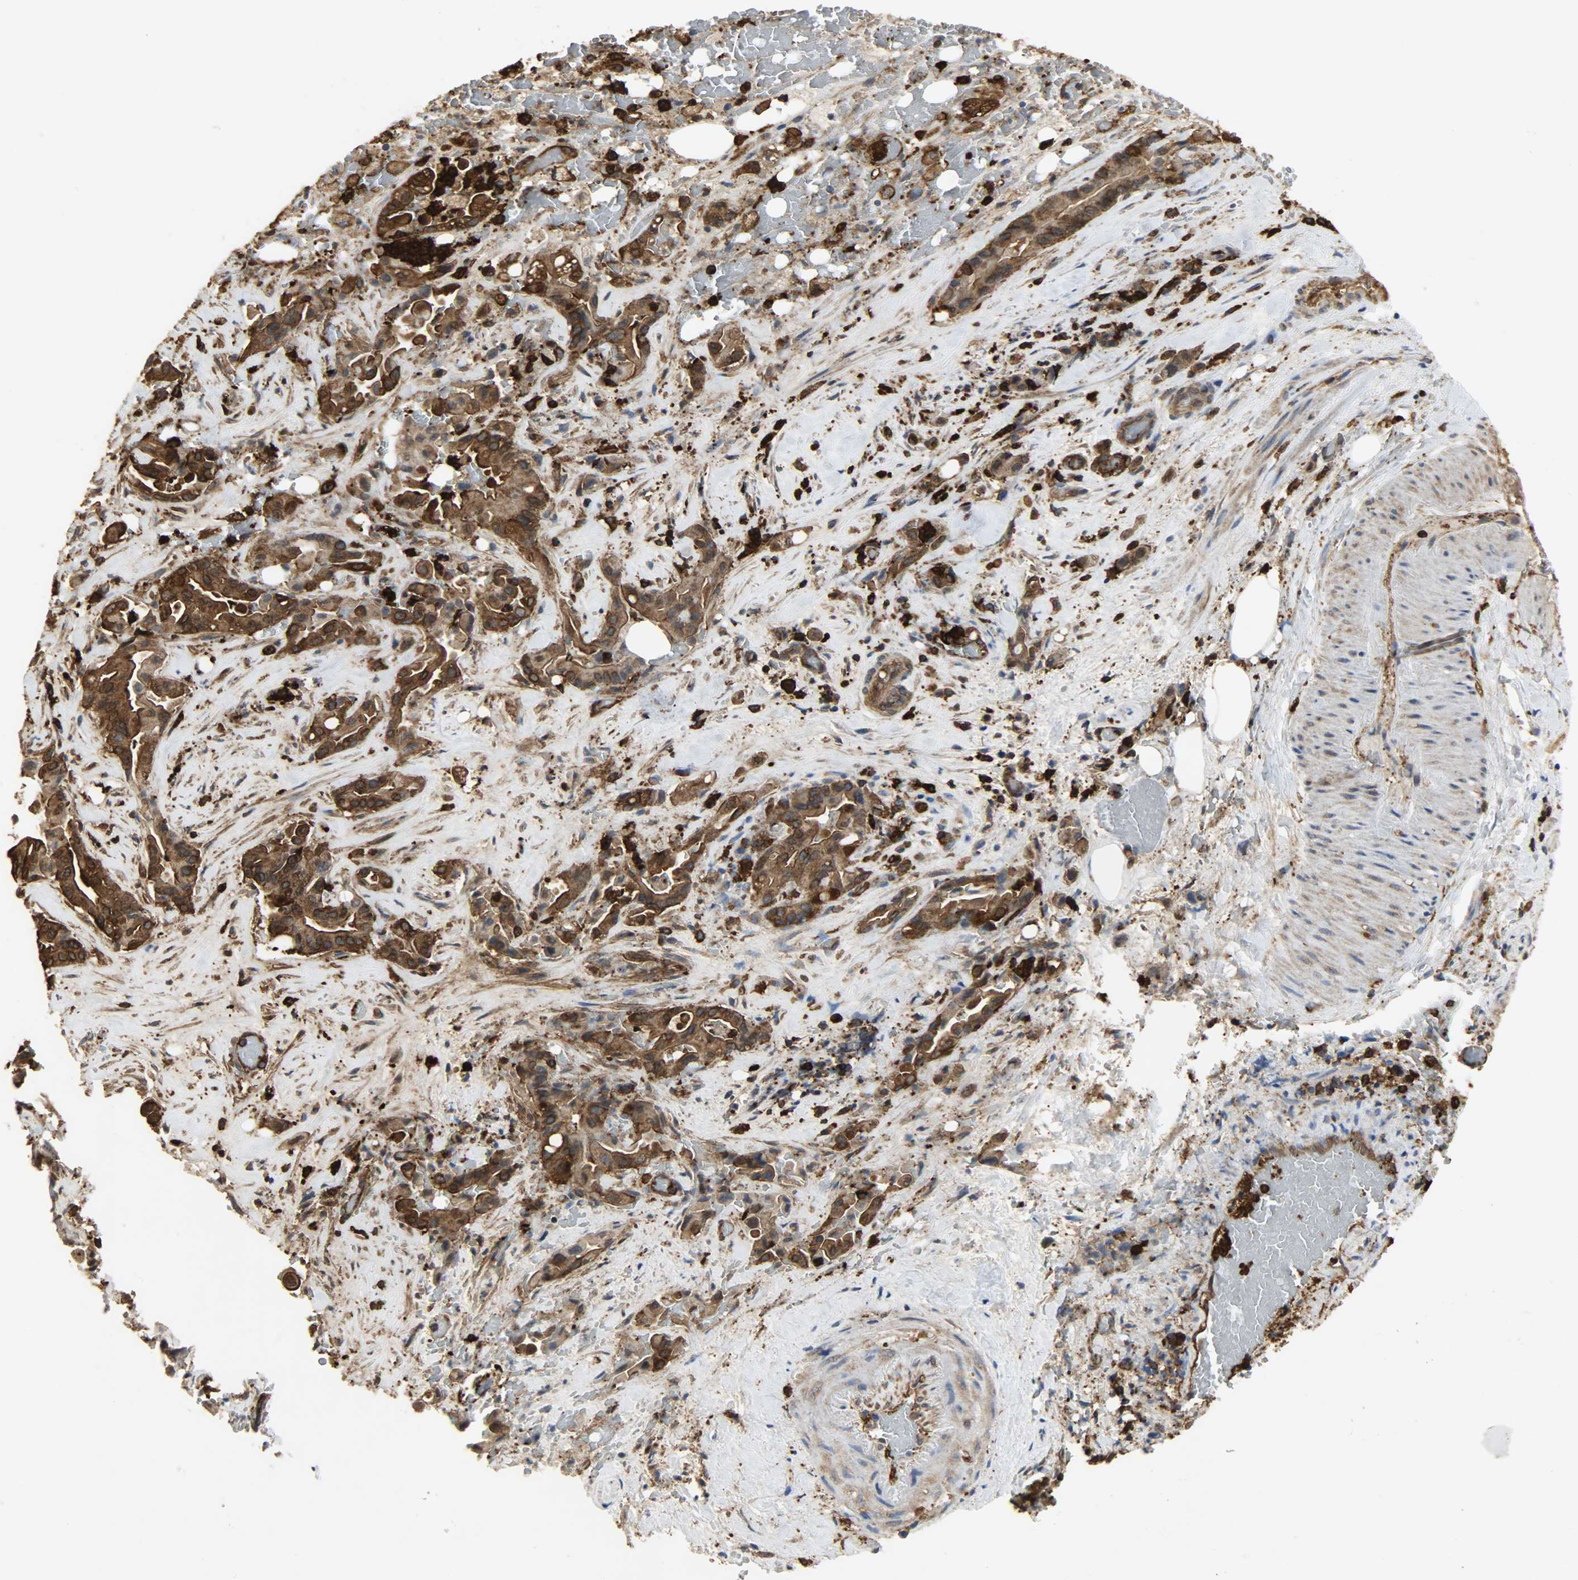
{"staining": {"intensity": "strong", "quantity": ">75%", "location": "cytoplasmic/membranous"}, "tissue": "liver cancer", "cell_type": "Tumor cells", "image_type": "cancer", "snomed": [{"axis": "morphology", "description": "Cholangiocarcinoma"}, {"axis": "topography", "description": "Liver"}], "caption": "Liver cholangiocarcinoma tissue demonstrates strong cytoplasmic/membranous staining in about >75% of tumor cells, visualized by immunohistochemistry.", "gene": "VASP", "patient": {"sex": "female", "age": 68}}